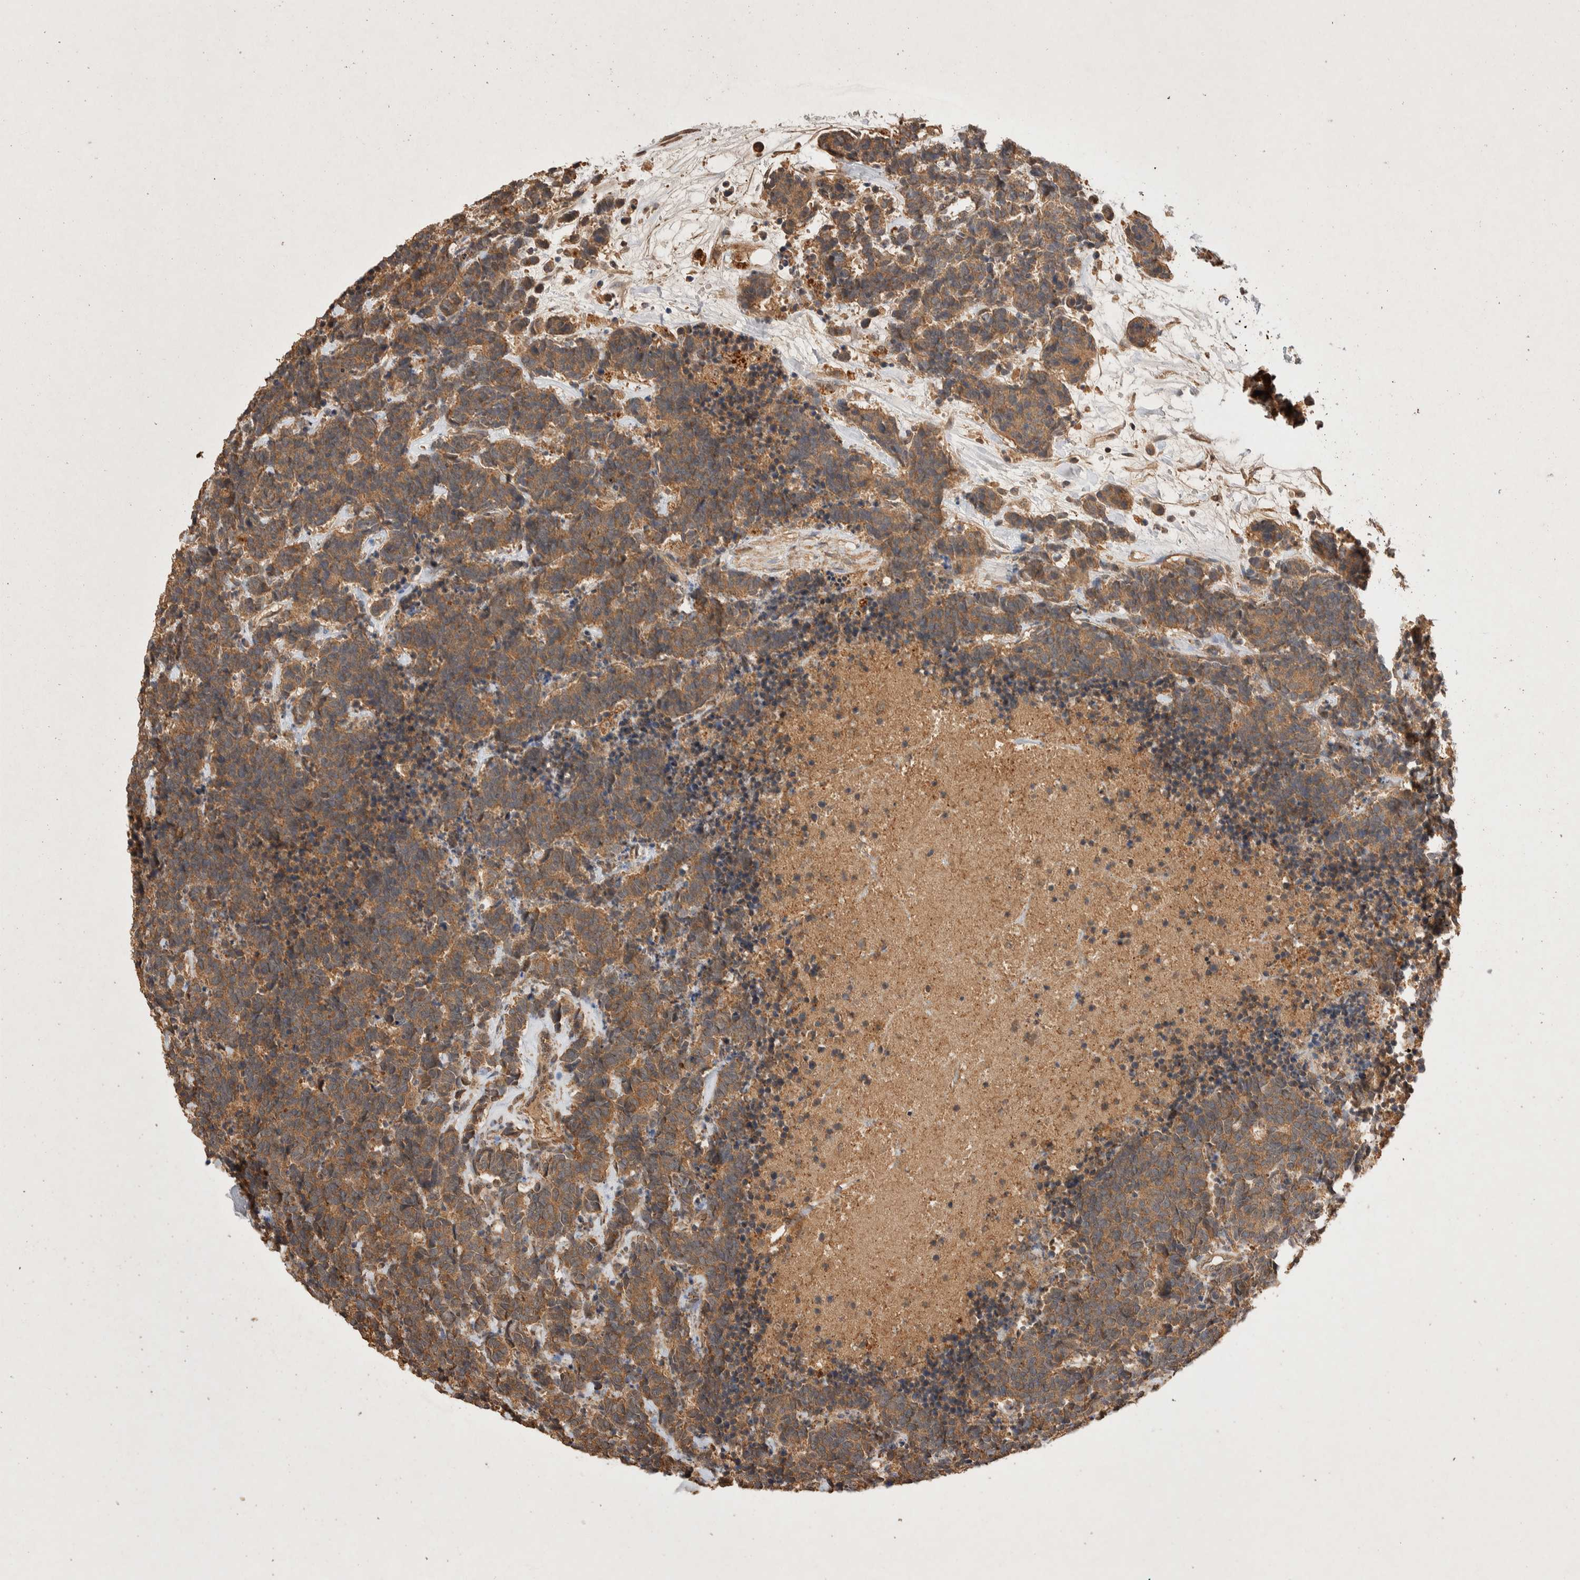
{"staining": {"intensity": "moderate", "quantity": ">75%", "location": "cytoplasmic/membranous"}, "tissue": "carcinoid", "cell_type": "Tumor cells", "image_type": "cancer", "snomed": [{"axis": "morphology", "description": "Carcinoma, NOS"}, {"axis": "morphology", "description": "Carcinoid, malignant, NOS"}, {"axis": "topography", "description": "Urinary bladder"}], "caption": "Carcinoid (malignant) stained with a protein marker reveals moderate staining in tumor cells.", "gene": "NSMAF", "patient": {"sex": "male", "age": 57}}